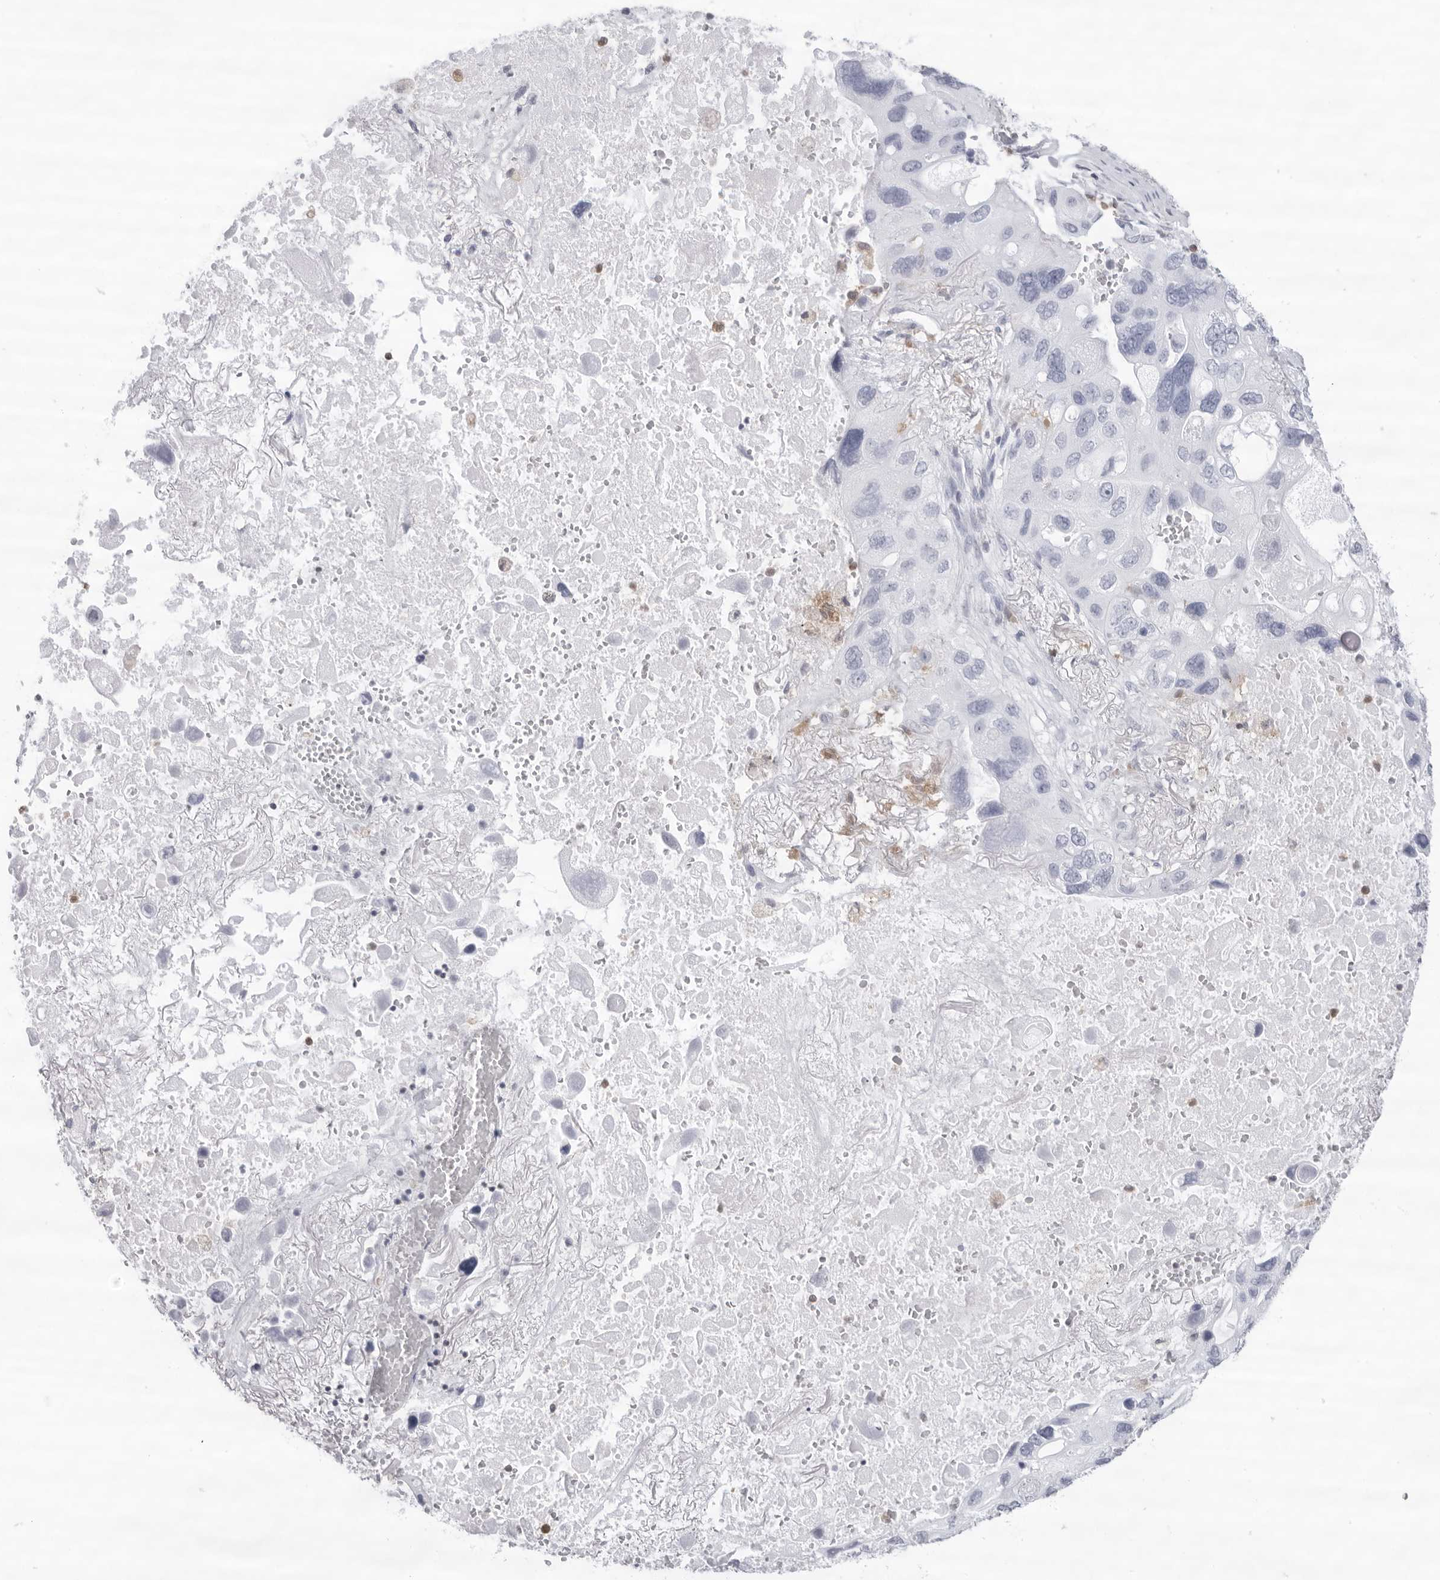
{"staining": {"intensity": "negative", "quantity": "none", "location": "none"}, "tissue": "lung cancer", "cell_type": "Tumor cells", "image_type": "cancer", "snomed": [{"axis": "morphology", "description": "Squamous cell carcinoma, NOS"}, {"axis": "topography", "description": "Lung"}], "caption": "High power microscopy image of an IHC photomicrograph of squamous cell carcinoma (lung), revealing no significant expression in tumor cells.", "gene": "FMNL1", "patient": {"sex": "female", "age": 73}}